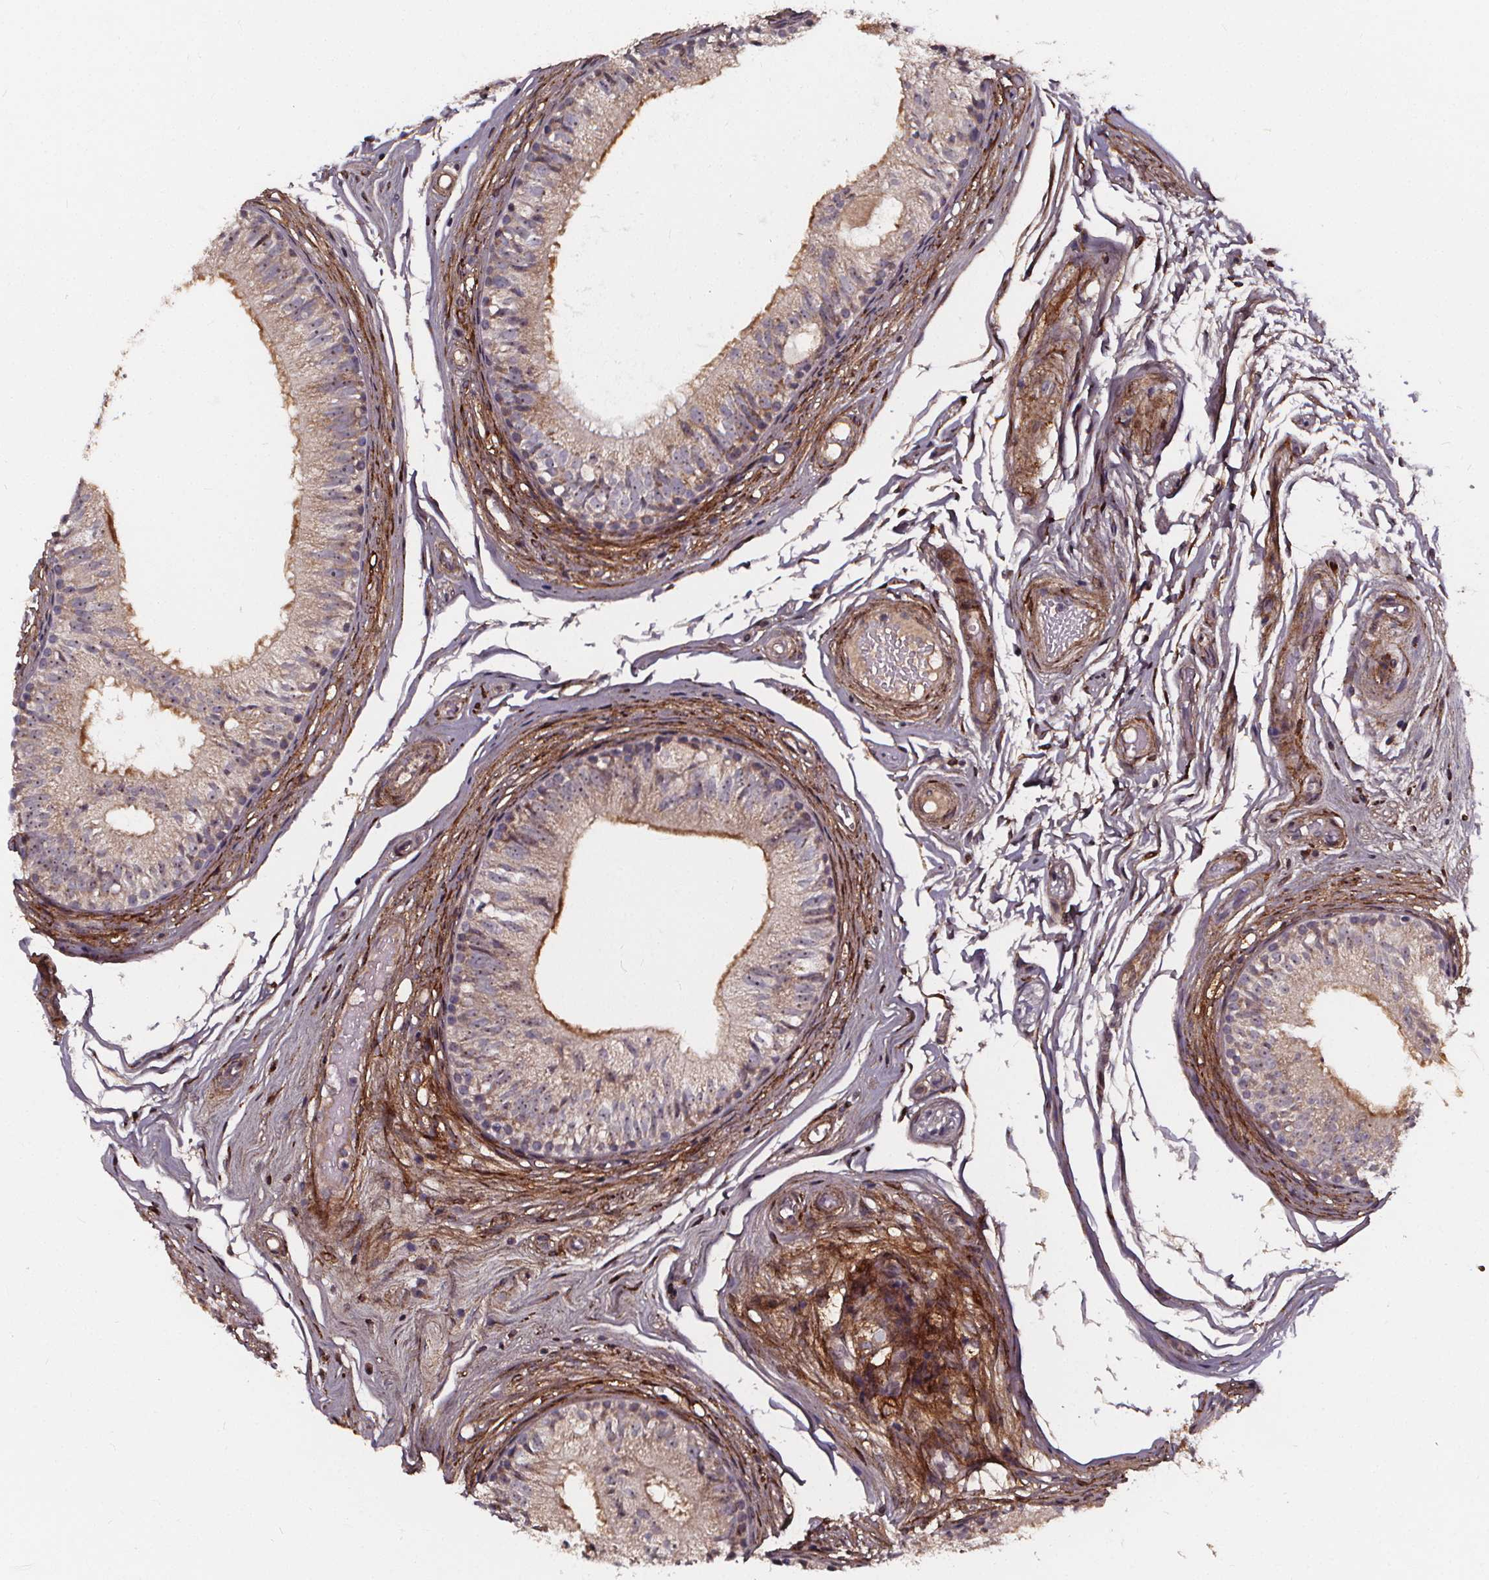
{"staining": {"intensity": "weak", "quantity": "25%-75%", "location": "cytoplasmic/membranous"}, "tissue": "epididymis", "cell_type": "Glandular cells", "image_type": "normal", "snomed": [{"axis": "morphology", "description": "Normal tissue, NOS"}, {"axis": "topography", "description": "Epididymis"}], "caption": "A histopathology image showing weak cytoplasmic/membranous staining in about 25%-75% of glandular cells in normal epididymis, as visualized by brown immunohistochemical staining.", "gene": "AEBP1", "patient": {"sex": "male", "age": 29}}